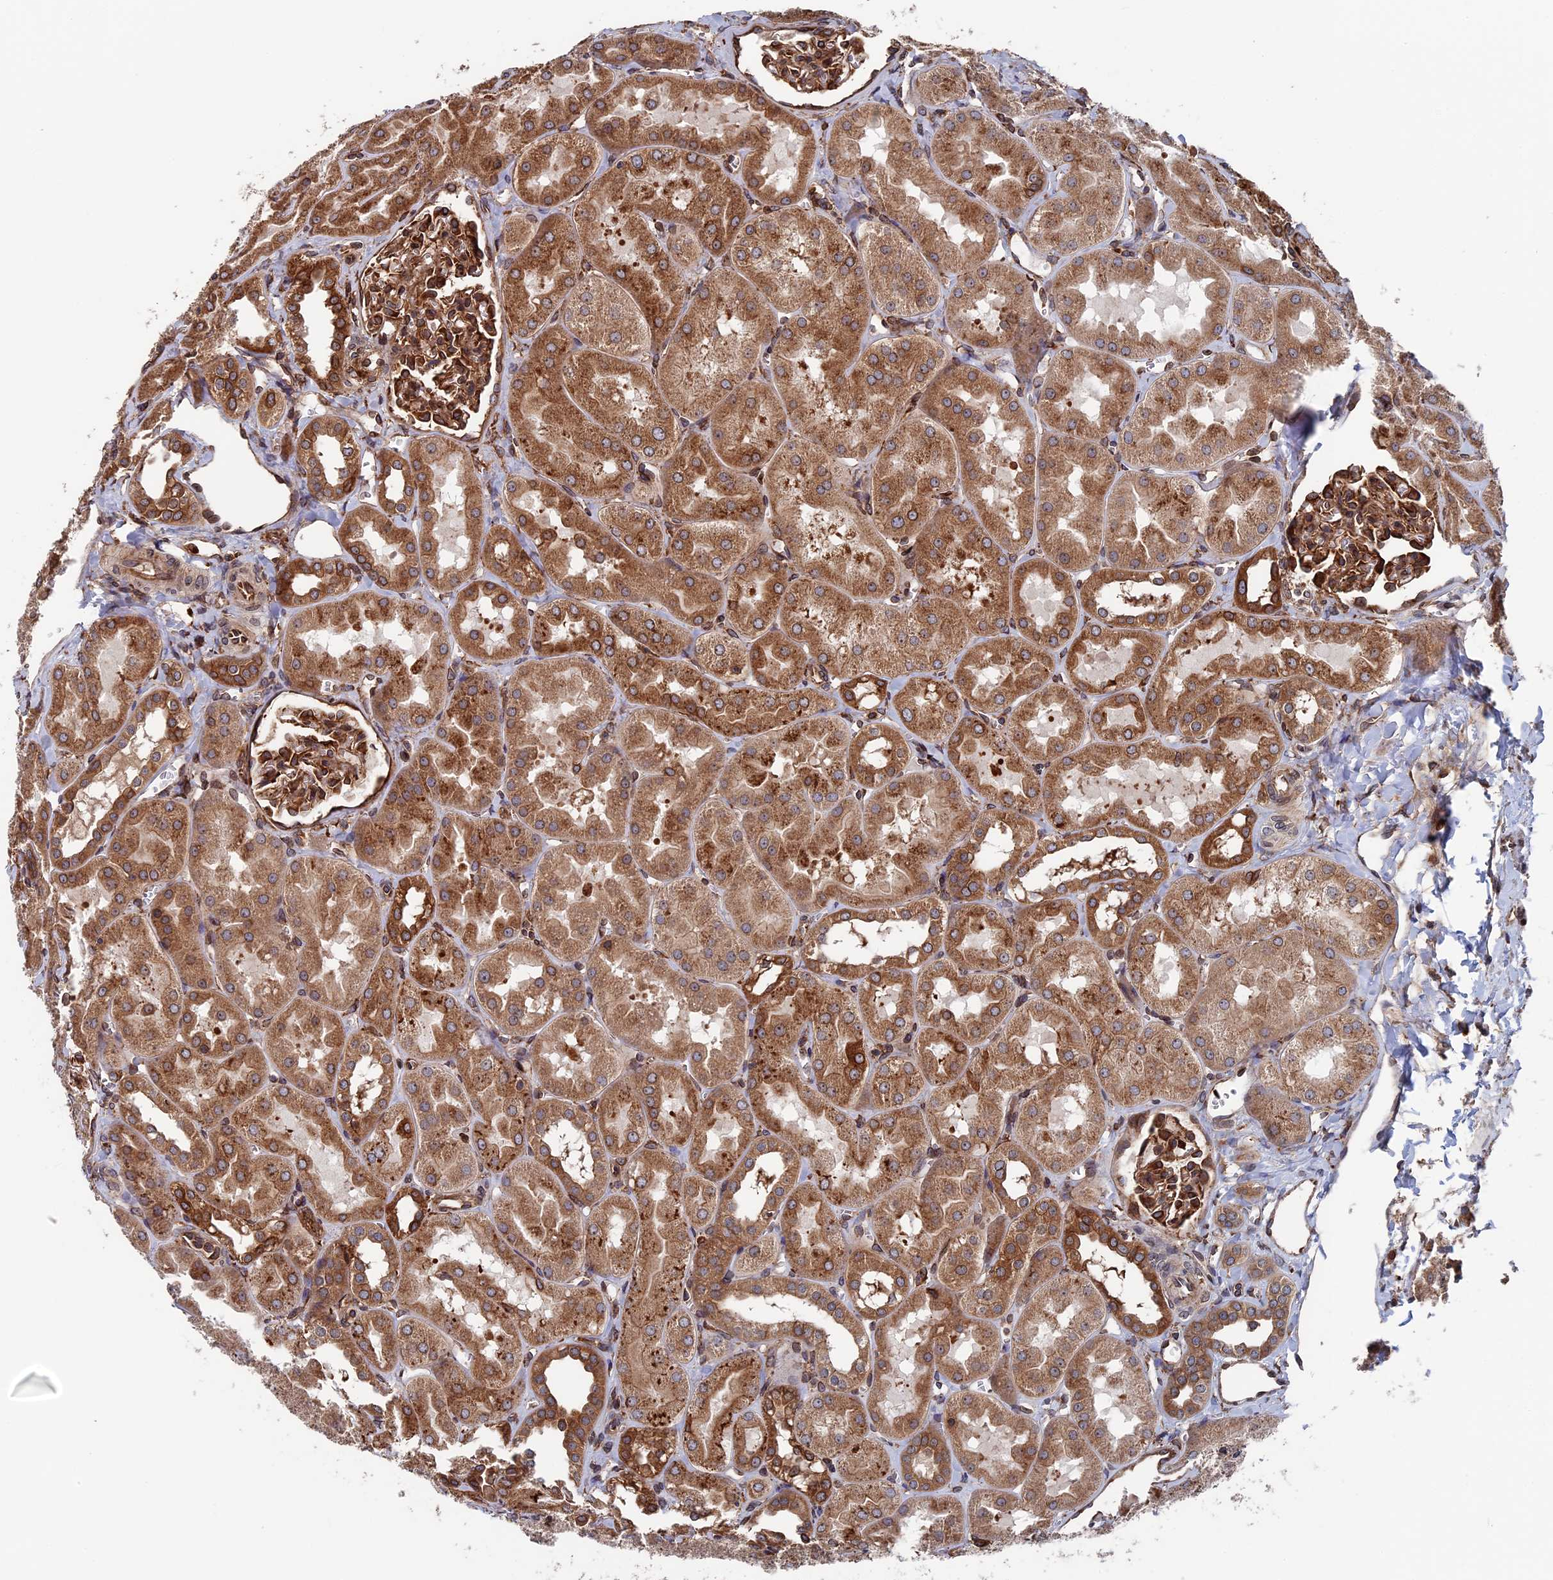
{"staining": {"intensity": "strong", "quantity": ">75%", "location": "cytoplasmic/membranous"}, "tissue": "kidney", "cell_type": "Cells in glomeruli", "image_type": "normal", "snomed": [{"axis": "morphology", "description": "Normal tissue, NOS"}, {"axis": "topography", "description": "Kidney"}, {"axis": "topography", "description": "Urinary bladder"}], "caption": "This photomicrograph displays benign kidney stained with immunohistochemistry to label a protein in brown. The cytoplasmic/membranous of cells in glomeruli show strong positivity for the protein. Nuclei are counter-stained blue.", "gene": "RPUSD1", "patient": {"sex": "male", "age": 16}}